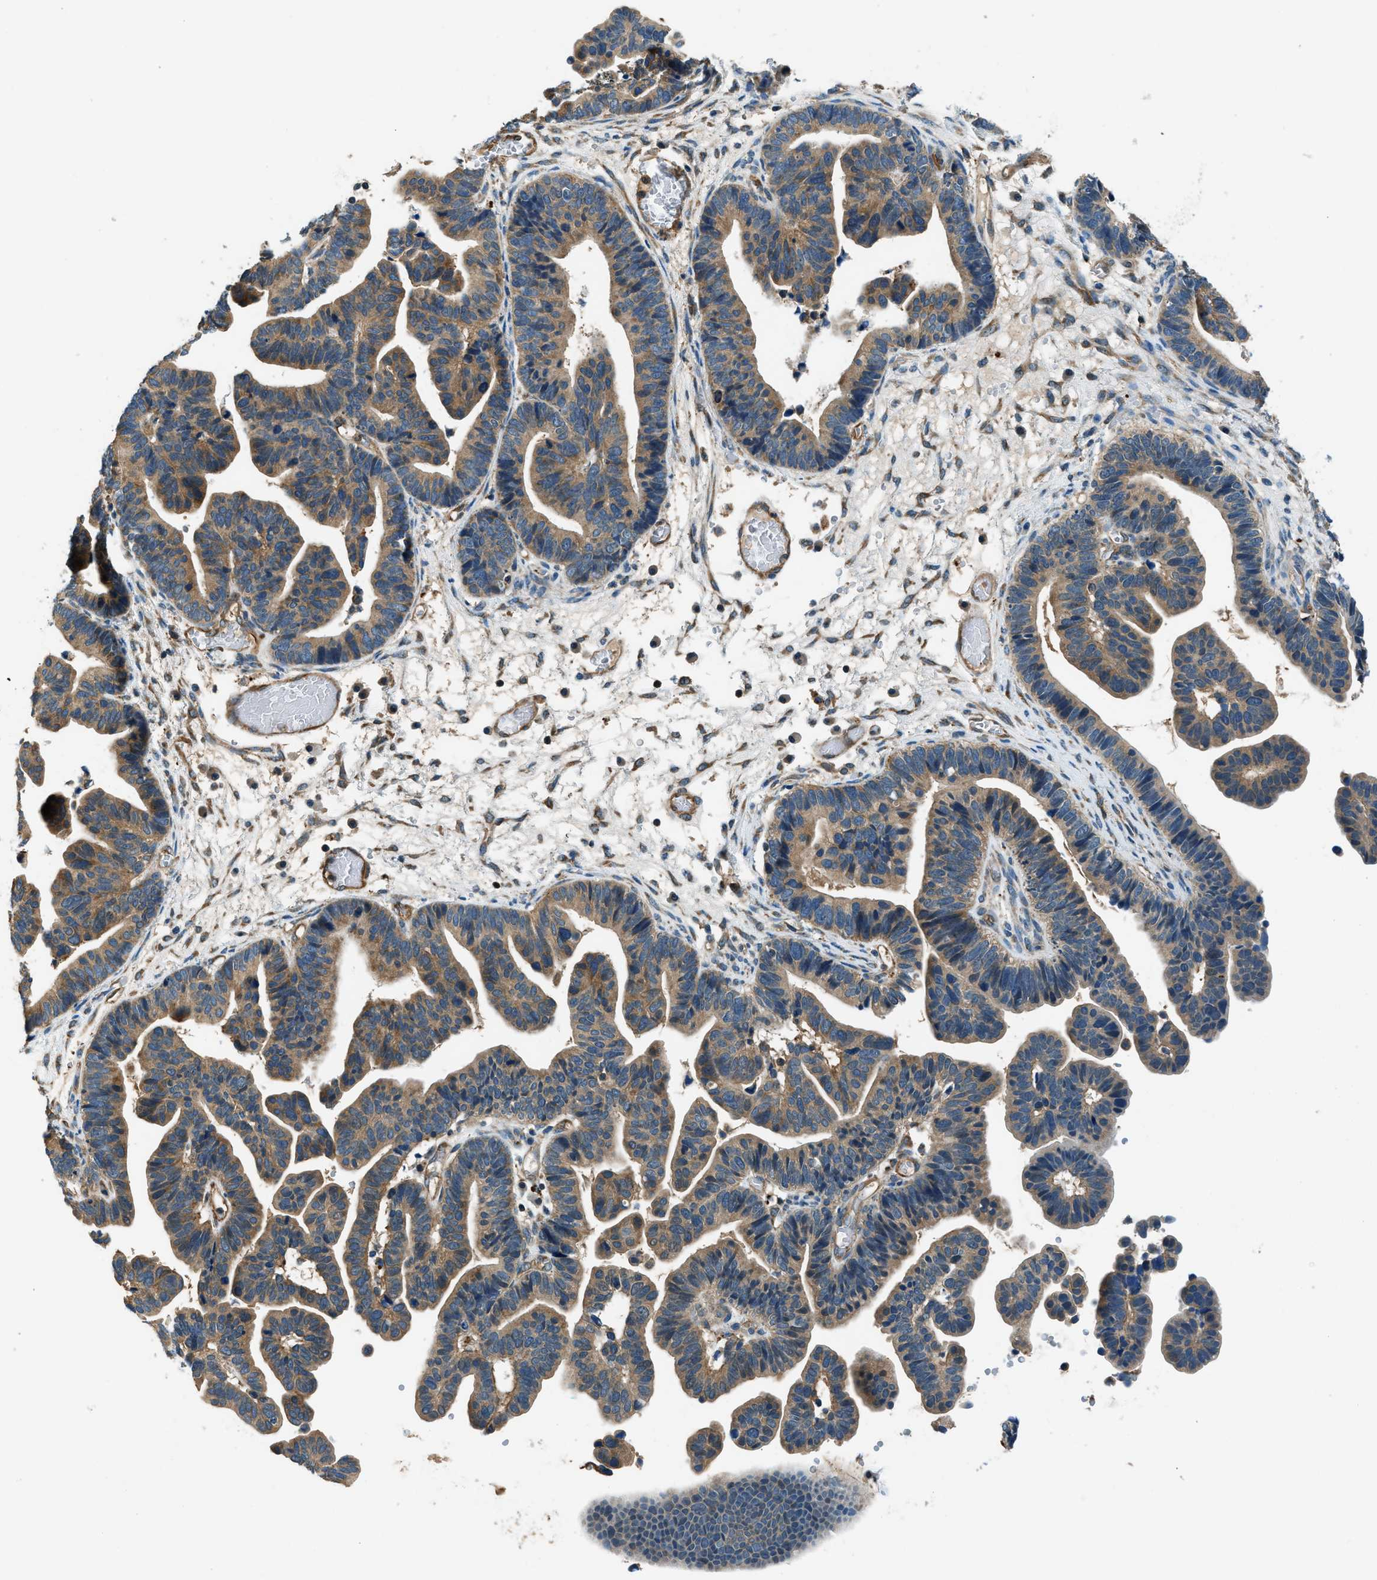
{"staining": {"intensity": "moderate", "quantity": ">75%", "location": "cytoplasmic/membranous"}, "tissue": "ovarian cancer", "cell_type": "Tumor cells", "image_type": "cancer", "snomed": [{"axis": "morphology", "description": "Cystadenocarcinoma, serous, NOS"}, {"axis": "topography", "description": "Ovary"}], "caption": "IHC of ovarian cancer reveals medium levels of moderate cytoplasmic/membranous staining in approximately >75% of tumor cells.", "gene": "SLC19A2", "patient": {"sex": "female", "age": 56}}